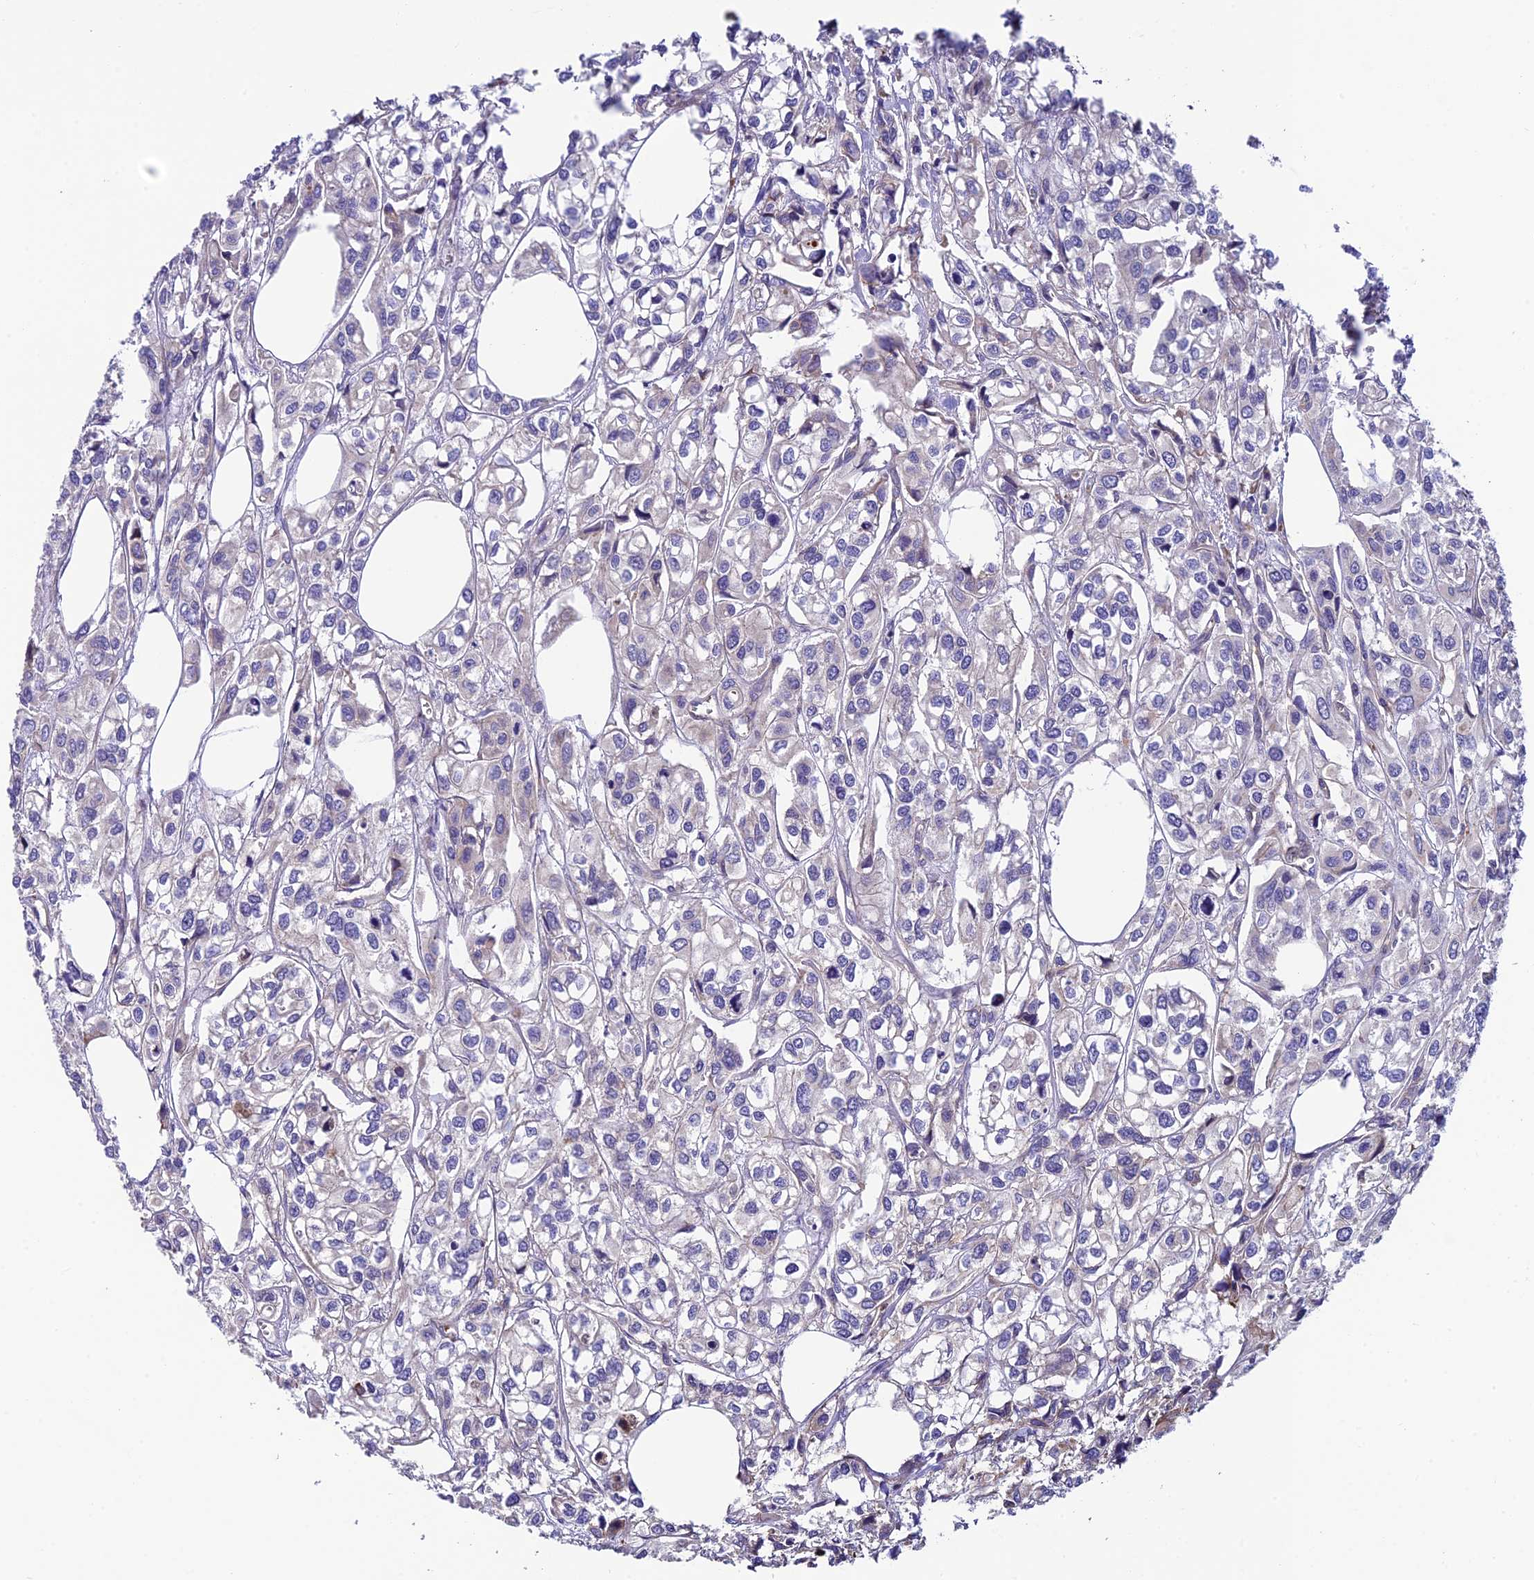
{"staining": {"intensity": "negative", "quantity": "none", "location": "none"}, "tissue": "urothelial cancer", "cell_type": "Tumor cells", "image_type": "cancer", "snomed": [{"axis": "morphology", "description": "Urothelial carcinoma, High grade"}, {"axis": "topography", "description": "Urinary bladder"}], "caption": "The histopathology image exhibits no significant positivity in tumor cells of urothelial cancer. (IHC, brightfield microscopy, high magnification).", "gene": "MACIR", "patient": {"sex": "male", "age": 67}}